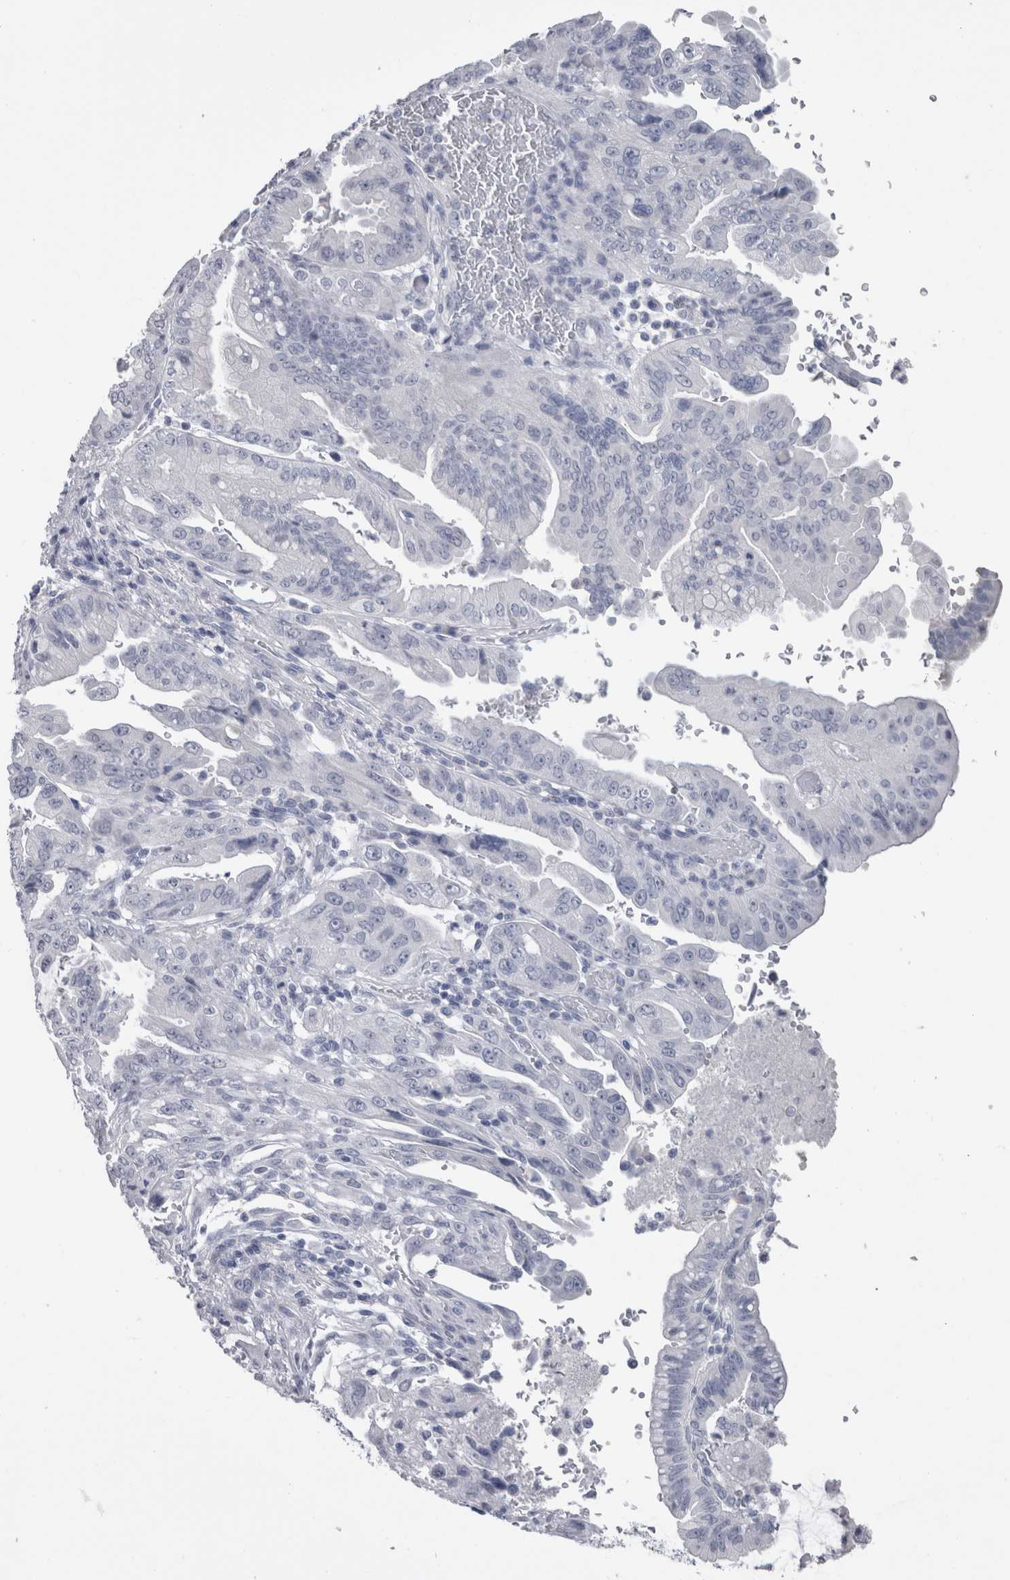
{"staining": {"intensity": "negative", "quantity": "none", "location": "none"}, "tissue": "pancreatic cancer", "cell_type": "Tumor cells", "image_type": "cancer", "snomed": [{"axis": "morphology", "description": "Adenocarcinoma, NOS"}, {"axis": "topography", "description": "Pancreas"}], "caption": "A histopathology image of human pancreatic adenocarcinoma is negative for staining in tumor cells.", "gene": "MSMB", "patient": {"sex": "male", "age": 70}}